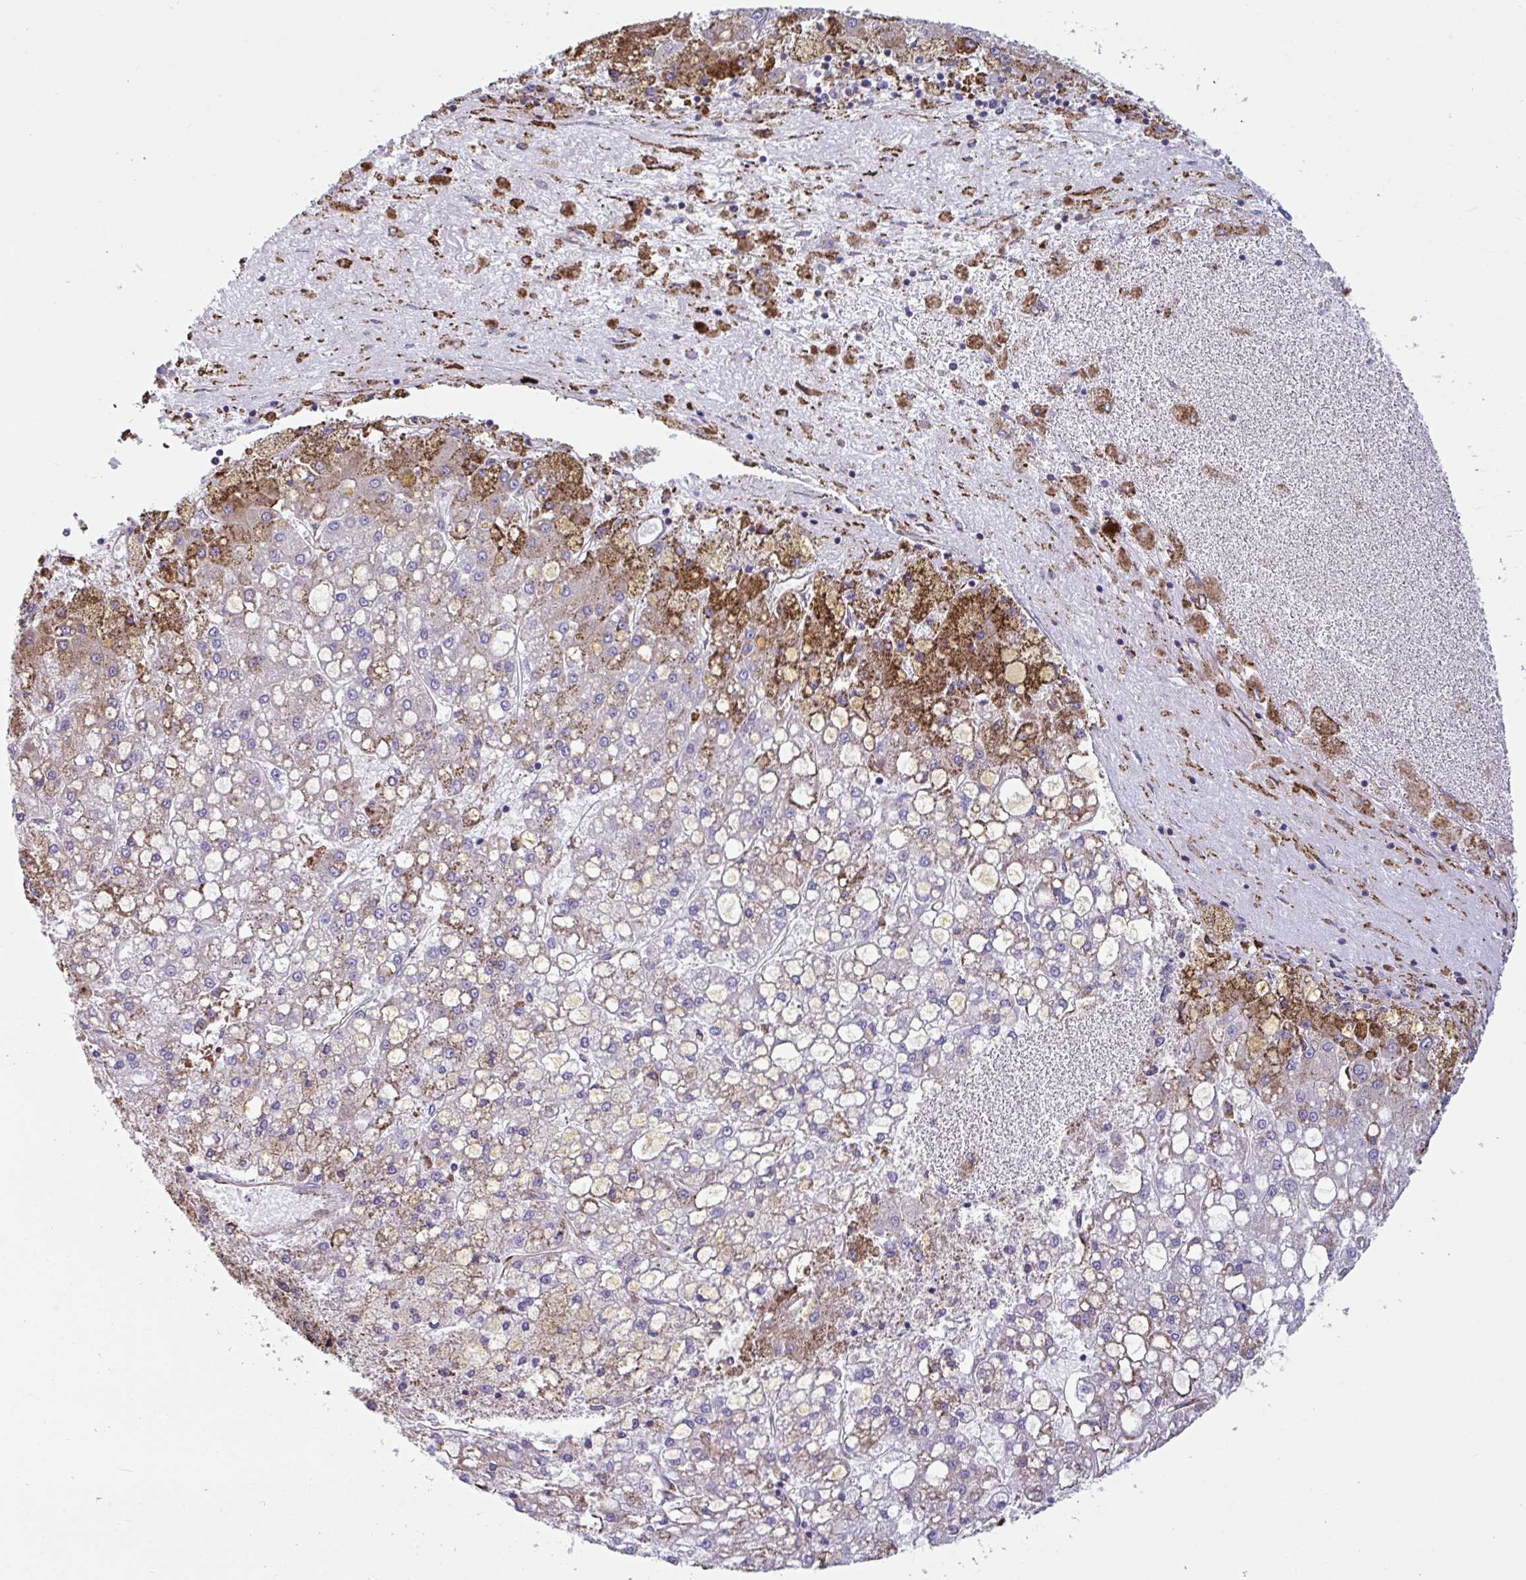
{"staining": {"intensity": "moderate", "quantity": "<25%", "location": "cytoplasmic/membranous"}, "tissue": "liver cancer", "cell_type": "Tumor cells", "image_type": "cancer", "snomed": [{"axis": "morphology", "description": "Carcinoma, Hepatocellular, NOS"}, {"axis": "topography", "description": "Liver"}], "caption": "Human liver cancer stained with a protein marker demonstrates moderate staining in tumor cells.", "gene": "PEAK3", "patient": {"sex": "male", "age": 67}}